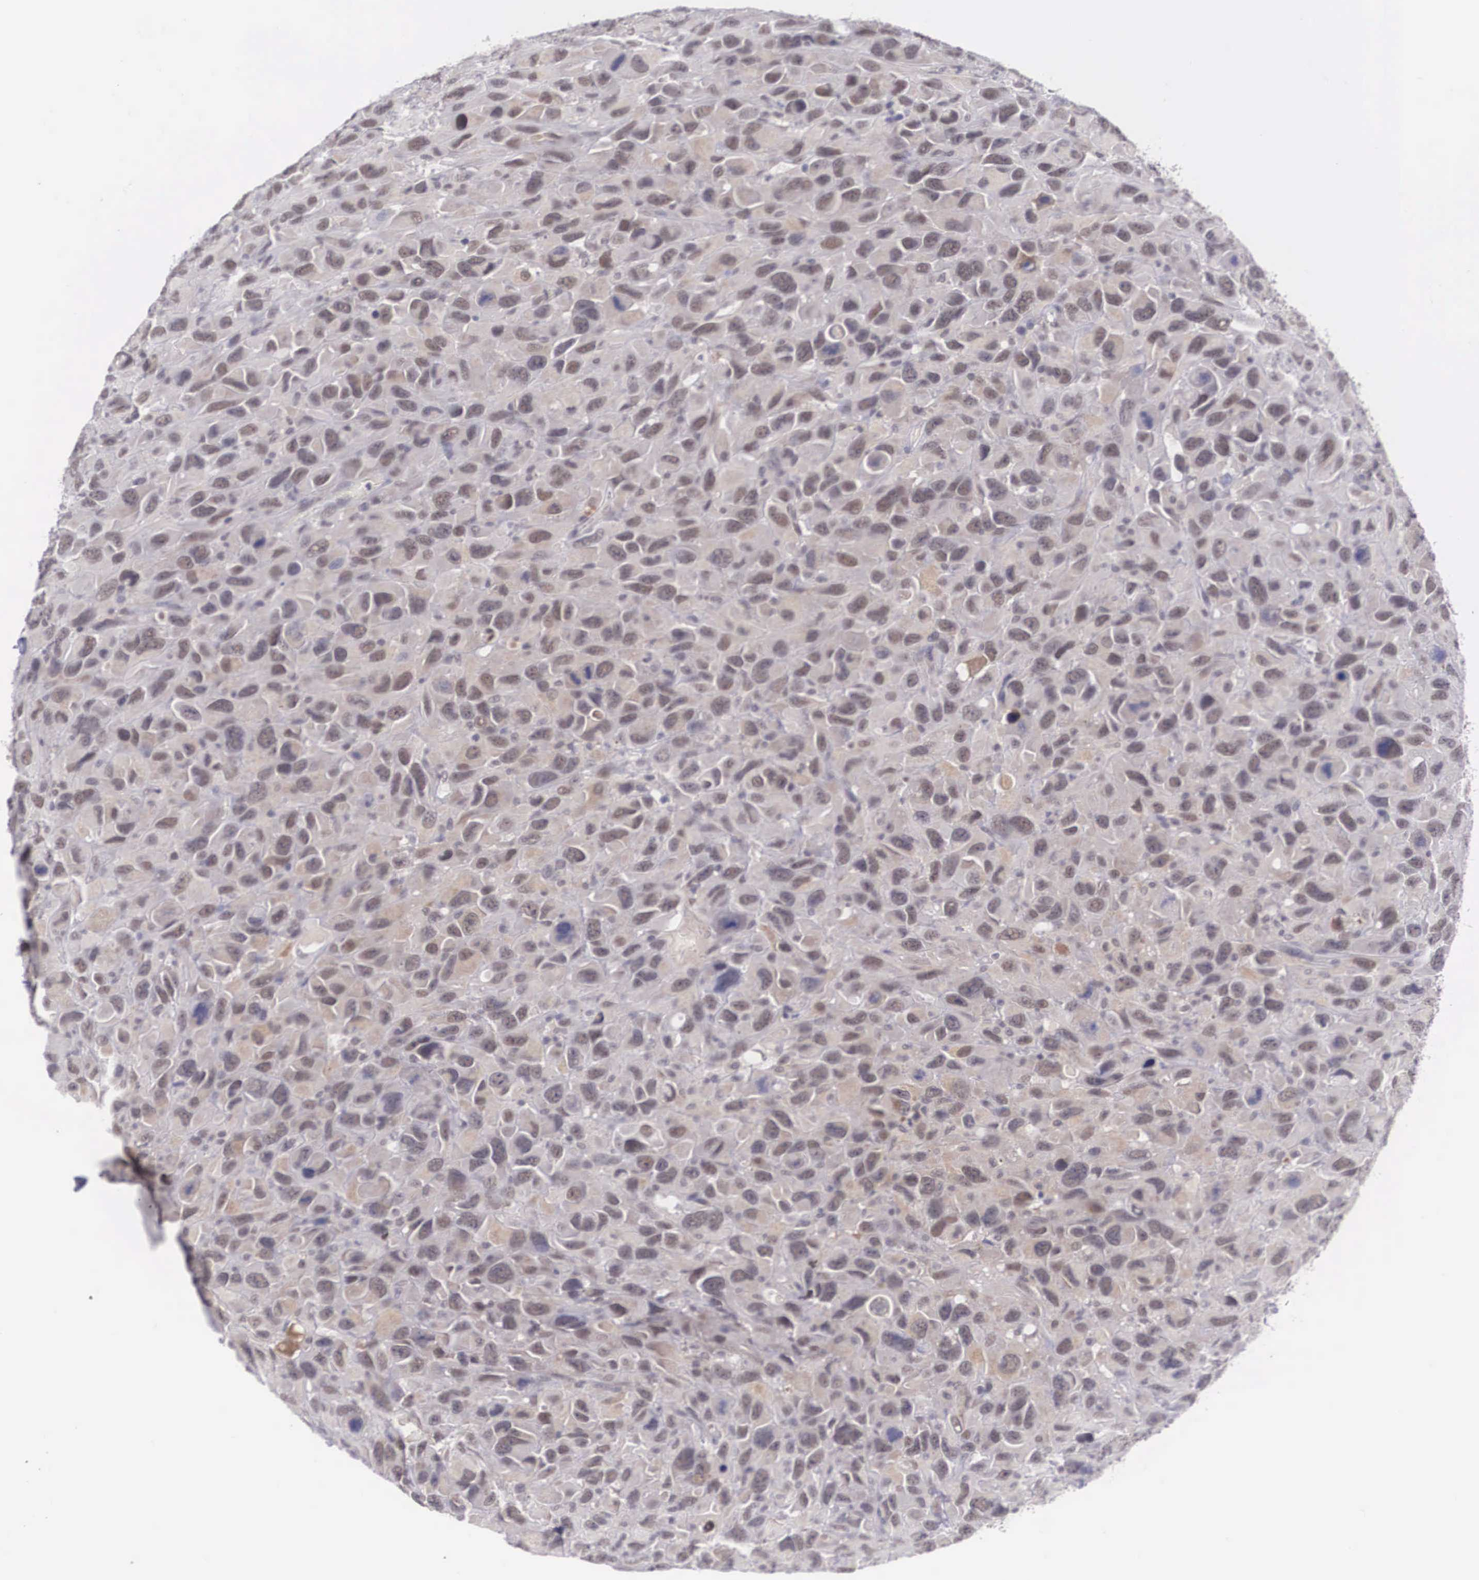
{"staining": {"intensity": "weak", "quantity": ">75%", "location": "cytoplasmic/membranous,nuclear"}, "tissue": "renal cancer", "cell_type": "Tumor cells", "image_type": "cancer", "snomed": [{"axis": "morphology", "description": "Adenocarcinoma, NOS"}, {"axis": "topography", "description": "Kidney"}], "caption": "Approximately >75% of tumor cells in human renal cancer display weak cytoplasmic/membranous and nuclear protein positivity as visualized by brown immunohistochemical staining.", "gene": "NINL", "patient": {"sex": "male", "age": 79}}